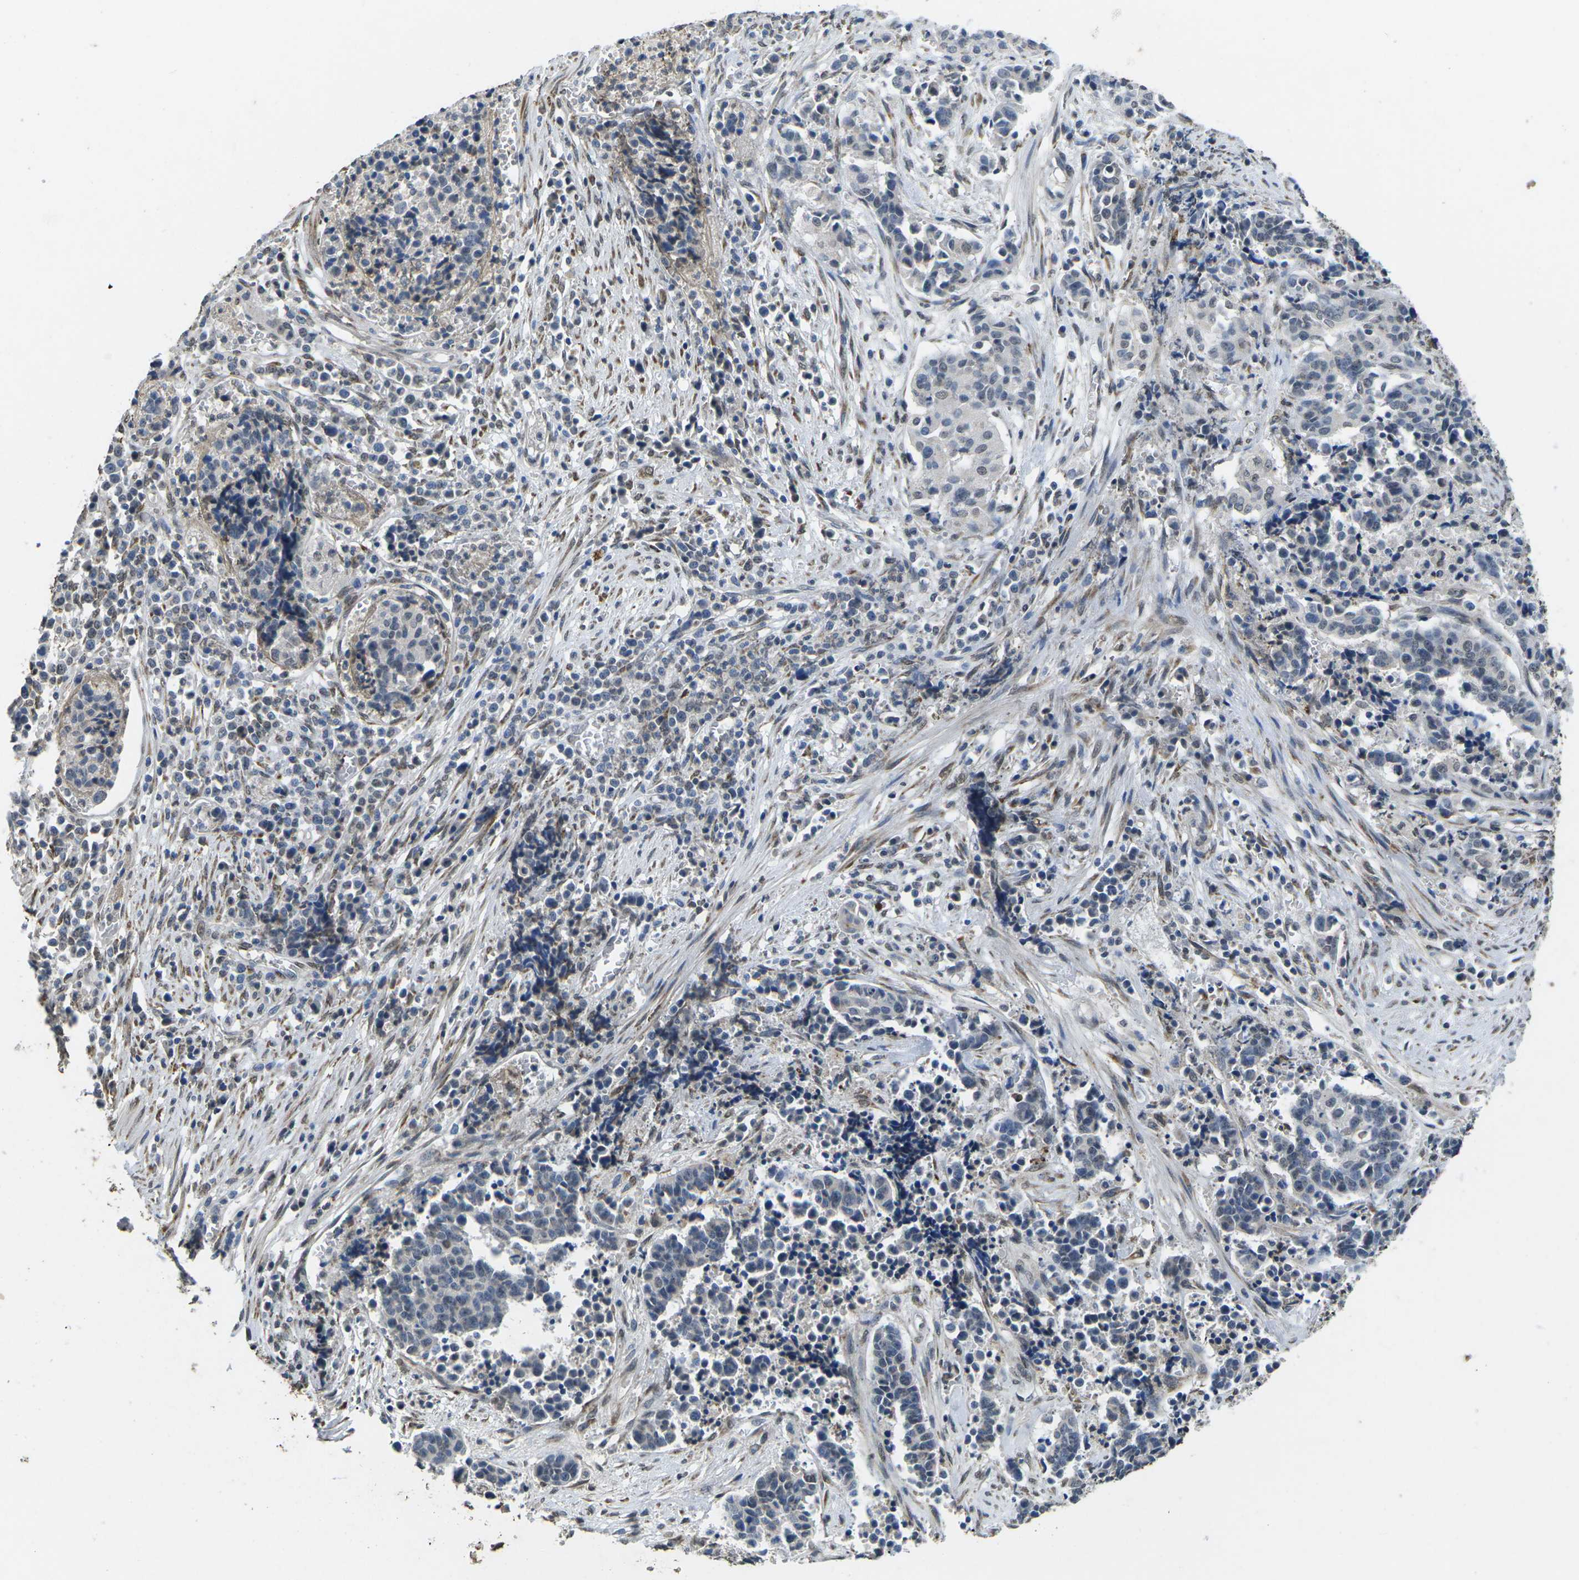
{"staining": {"intensity": "negative", "quantity": "none", "location": "none"}, "tissue": "cervical cancer", "cell_type": "Tumor cells", "image_type": "cancer", "snomed": [{"axis": "morphology", "description": "Squamous cell carcinoma, NOS"}, {"axis": "topography", "description": "Cervix"}], "caption": "Cervical cancer (squamous cell carcinoma) stained for a protein using immunohistochemistry (IHC) reveals no positivity tumor cells.", "gene": "SCNN1B", "patient": {"sex": "female", "age": 35}}